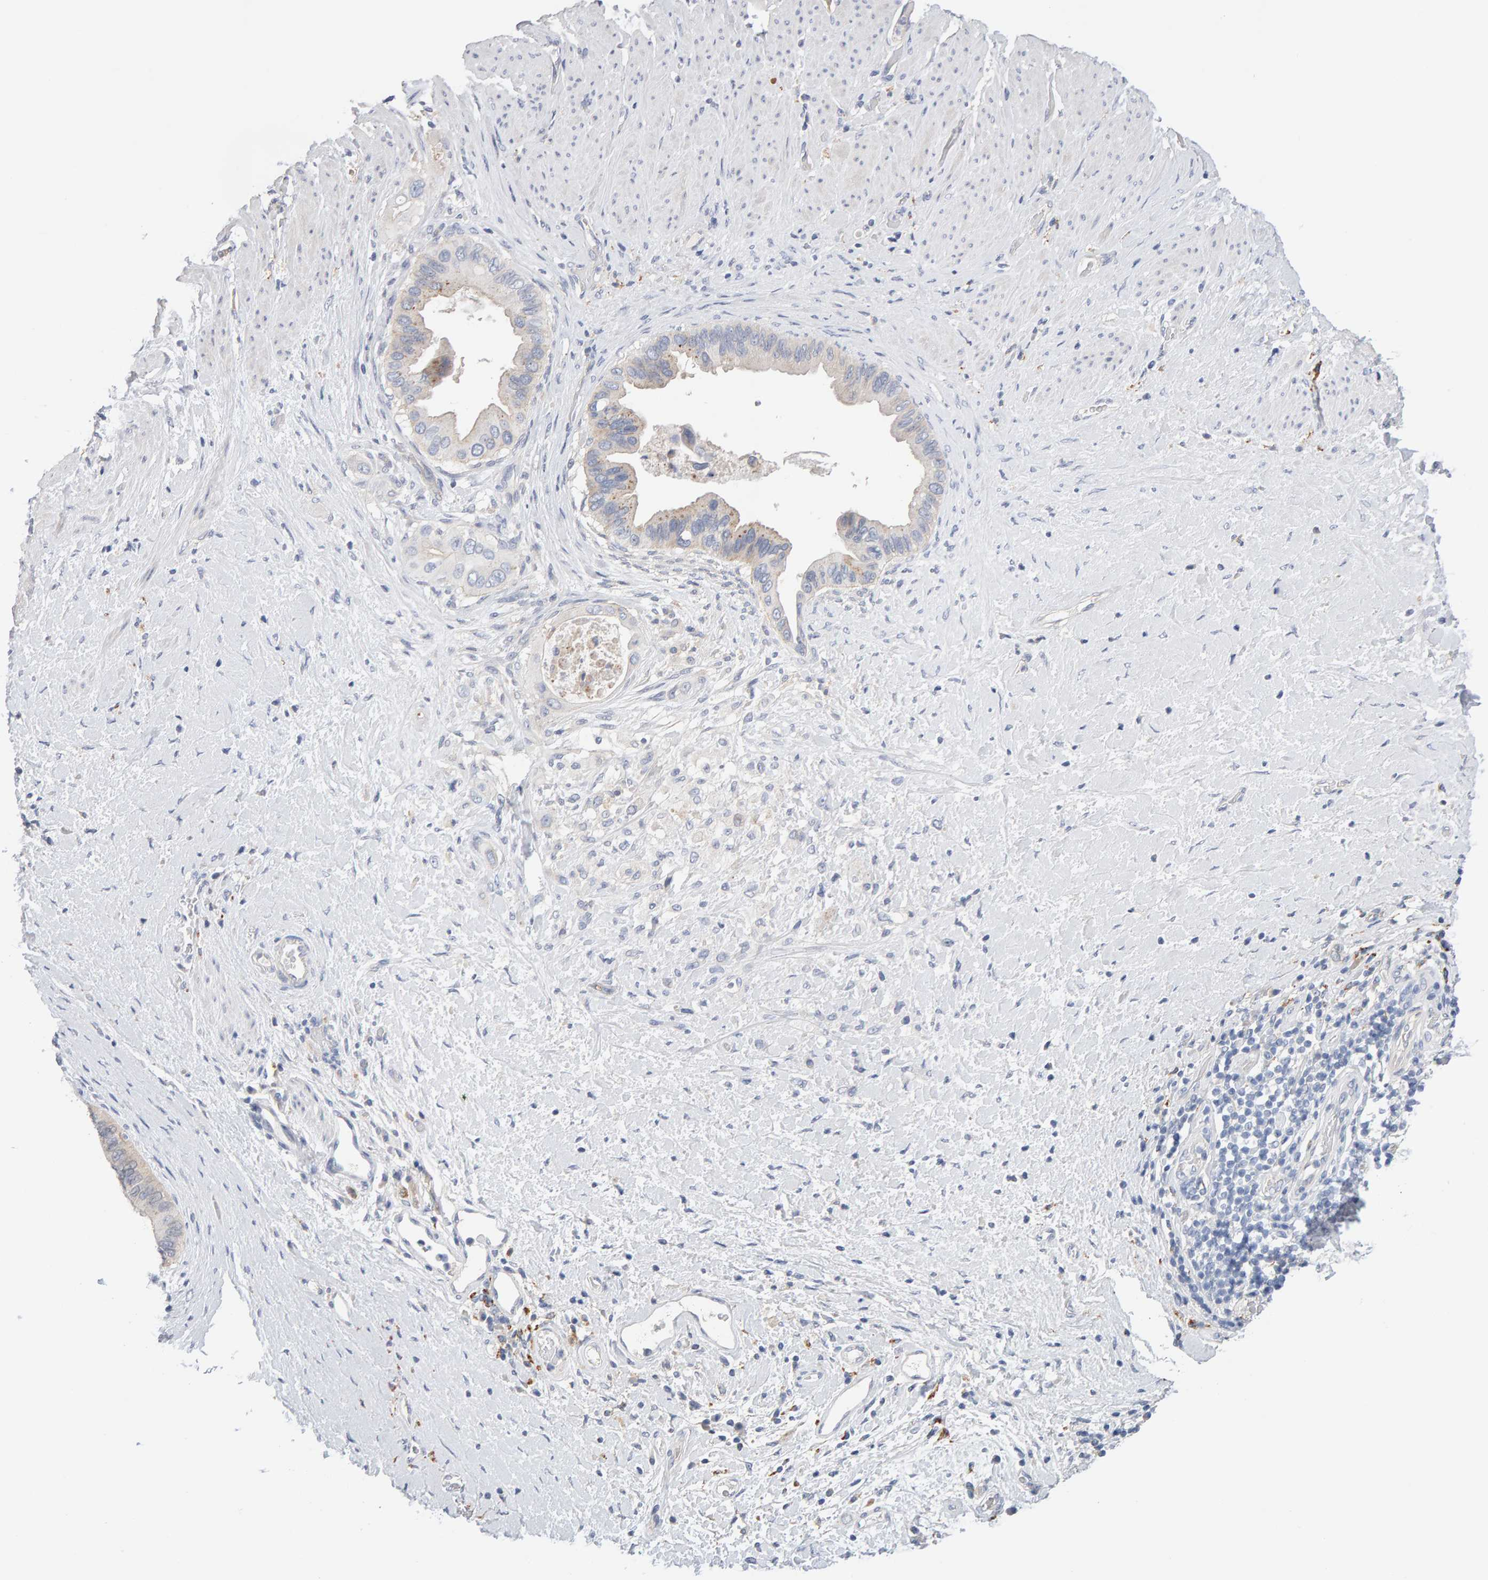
{"staining": {"intensity": "weak", "quantity": "25%-75%", "location": "cytoplasmic/membranous"}, "tissue": "pancreatic cancer", "cell_type": "Tumor cells", "image_type": "cancer", "snomed": [{"axis": "morphology", "description": "Adenocarcinoma, NOS"}, {"axis": "topography", "description": "Pancreas"}], "caption": "IHC staining of adenocarcinoma (pancreatic), which reveals low levels of weak cytoplasmic/membranous staining in approximately 25%-75% of tumor cells indicating weak cytoplasmic/membranous protein staining. The staining was performed using DAB (3,3'-diaminobenzidine) (brown) for protein detection and nuclei were counterstained in hematoxylin (blue).", "gene": "METRNL", "patient": {"sex": "female", "age": 56}}